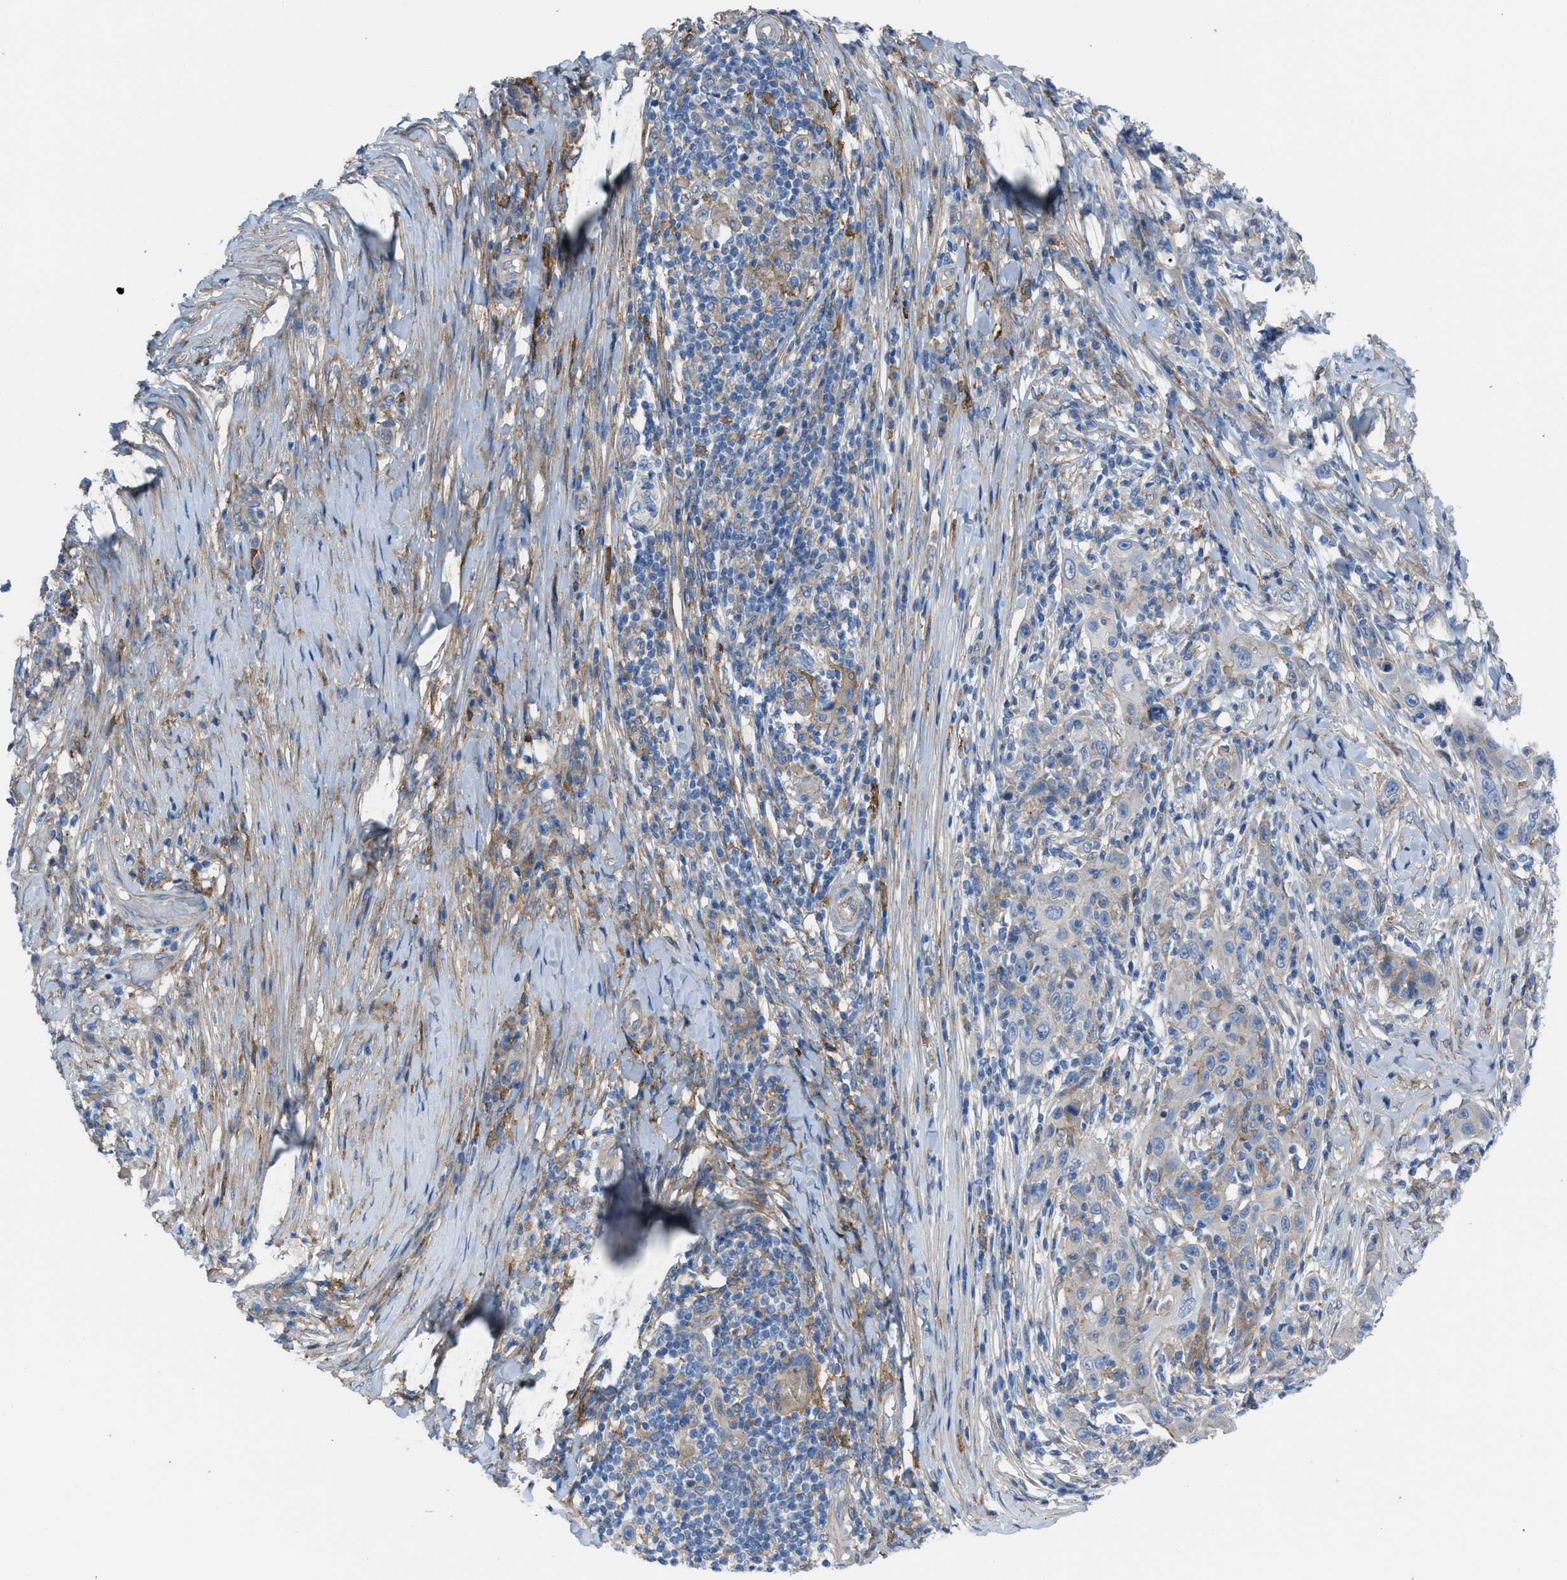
{"staining": {"intensity": "weak", "quantity": "<25%", "location": "cytoplasmic/membranous"}, "tissue": "skin cancer", "cell_type": "Tumor cells", "image_type": "cancer", "snomed": [{"axis": "morphology", "description": "Squamous cell carcinoma, NOS"}, {"axis": "topography", "description": "Skin"}], "caption": "Tumor cells are negative for protein expression in human skin cancer.", "gene": "EGFR", "patient": {"sex": "female", "age": 88}}